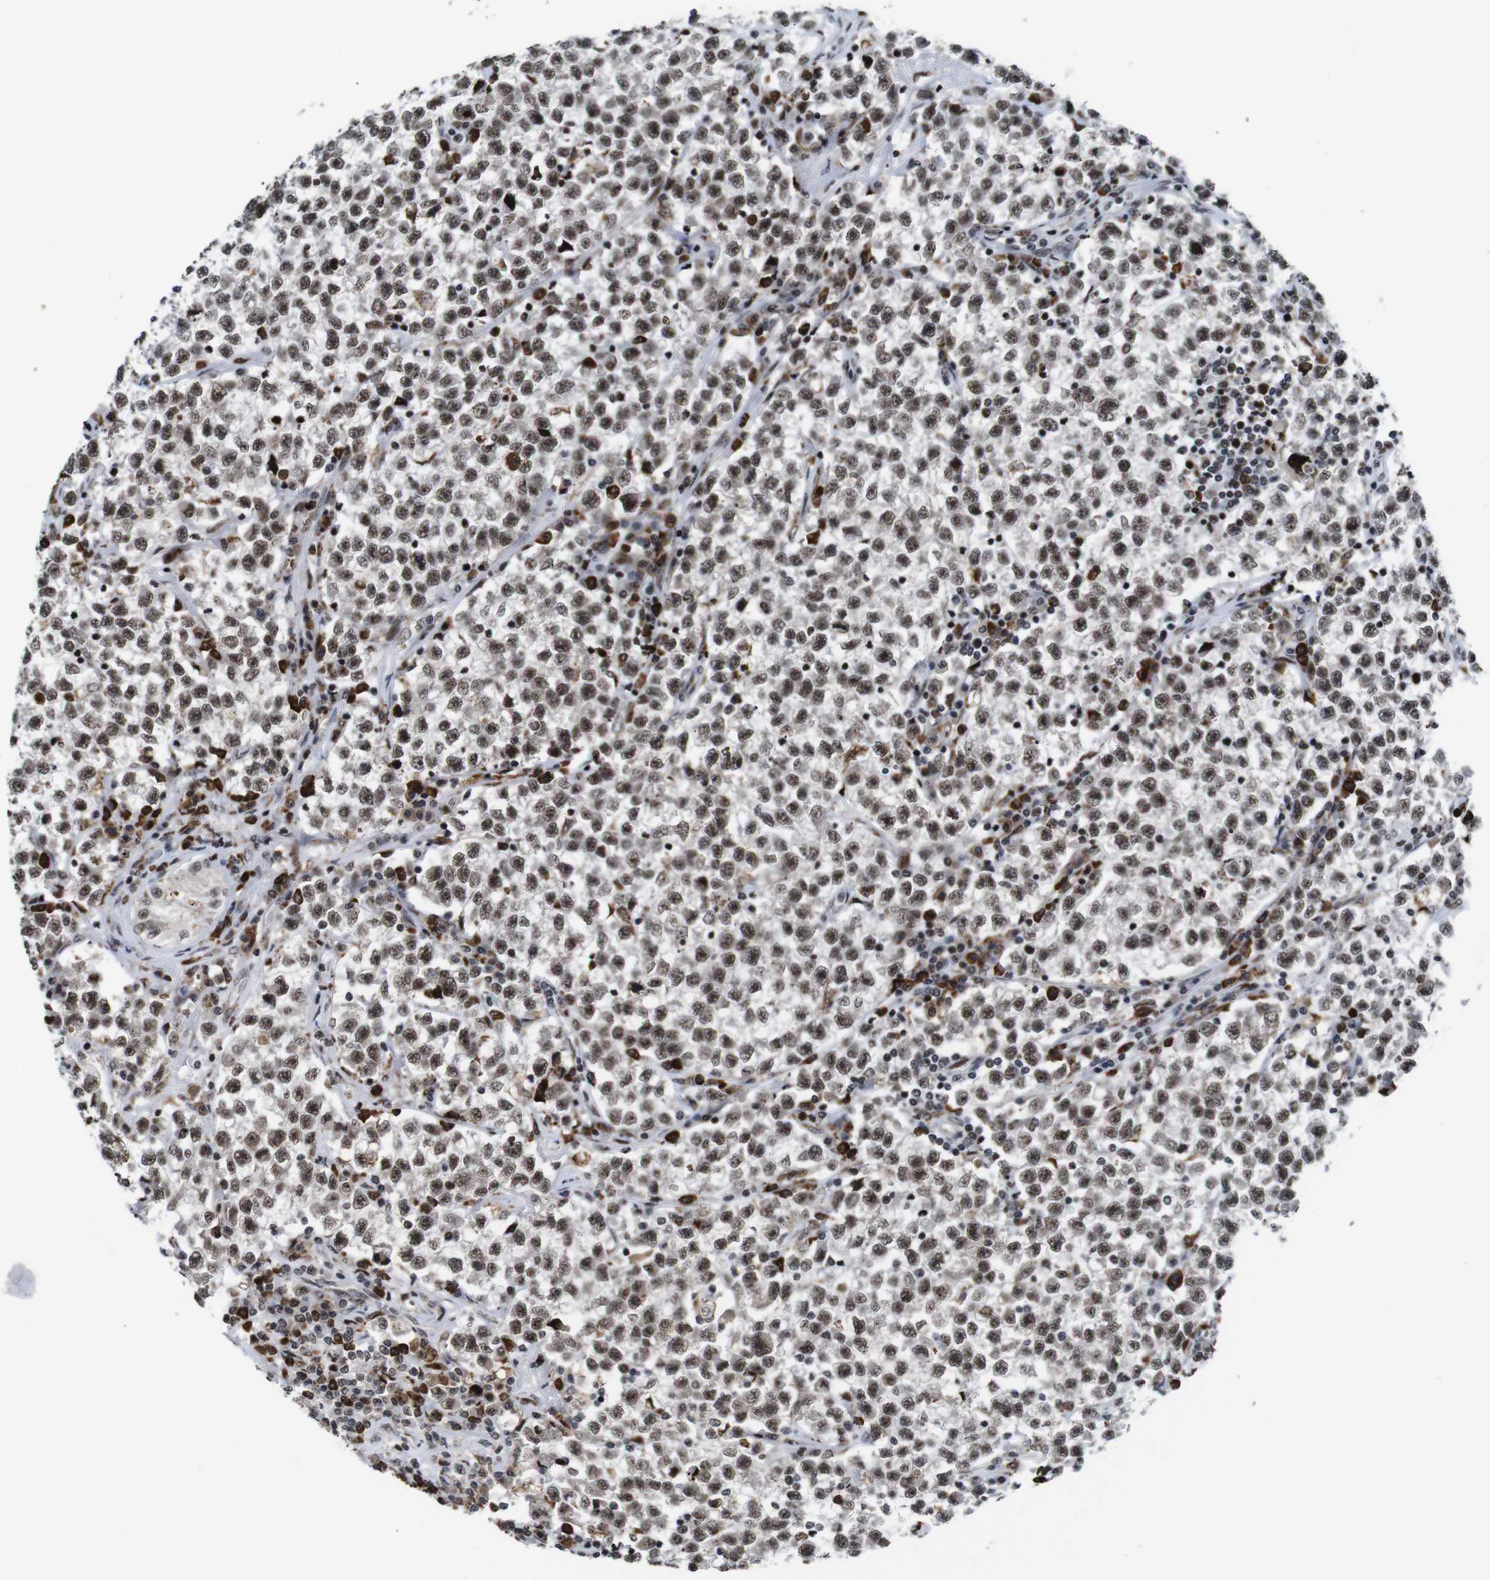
{"staining": {"intensity": "moderate", "quantity": ">75%", "location": "nuclear"}, "tissue": "testis cancer", "cell_type": "Tumor cells", "image_type": "cancer", "snomed": [{"axis": "morphology", "description": "Seminoma, NOS"}, {"axis": "topography", "description": "Testis"}], "caption": "Human testis cancer stained for a protein (brown) reveals moderate nuclear positive expression in approximately >75% of tumor cells.", "gene": "EIF4G1", "patient": {"sex": "male", "age": 22}}